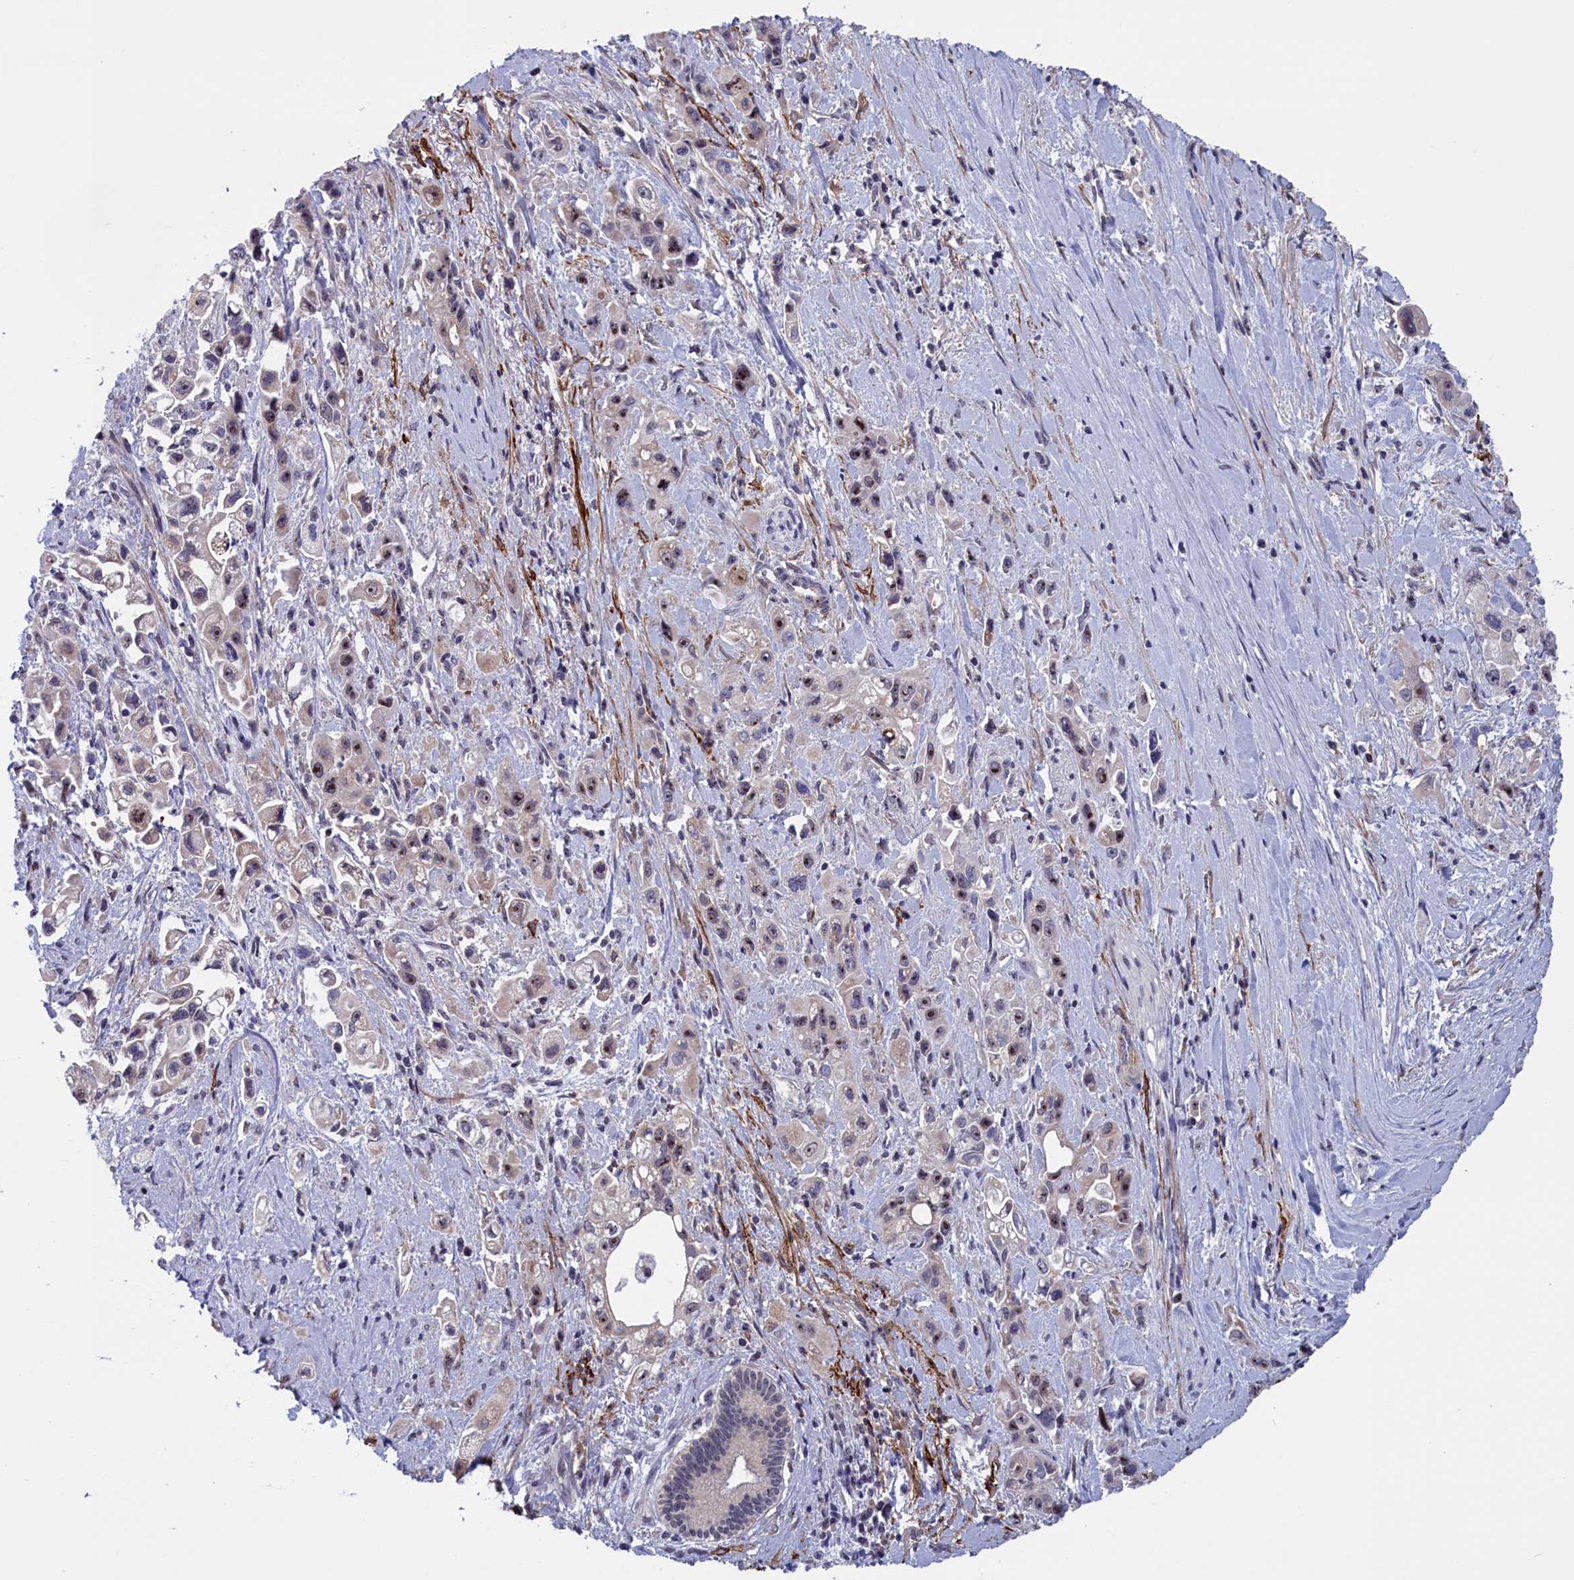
{"staining": {"intensity": "moderate", "quantity": "<25%", "location": "nuclear"}, "tissue": "pancreatic cancer", "cell_type": "Tumor cells", "image_type": "cancer", "snomed": [{"axis": "morphology", "description": "Adenocarcinoma, NOS"}, {"axis": "topography", "description": "Pancreas"}], "caption": "Human pancreatic adenocarcinoma stained with a brown dye reveals moderate nuclear positive staining in about <25% of tumor cells.", "gene": "PPAN", "patient": {"sex": "female", "age": 66}}